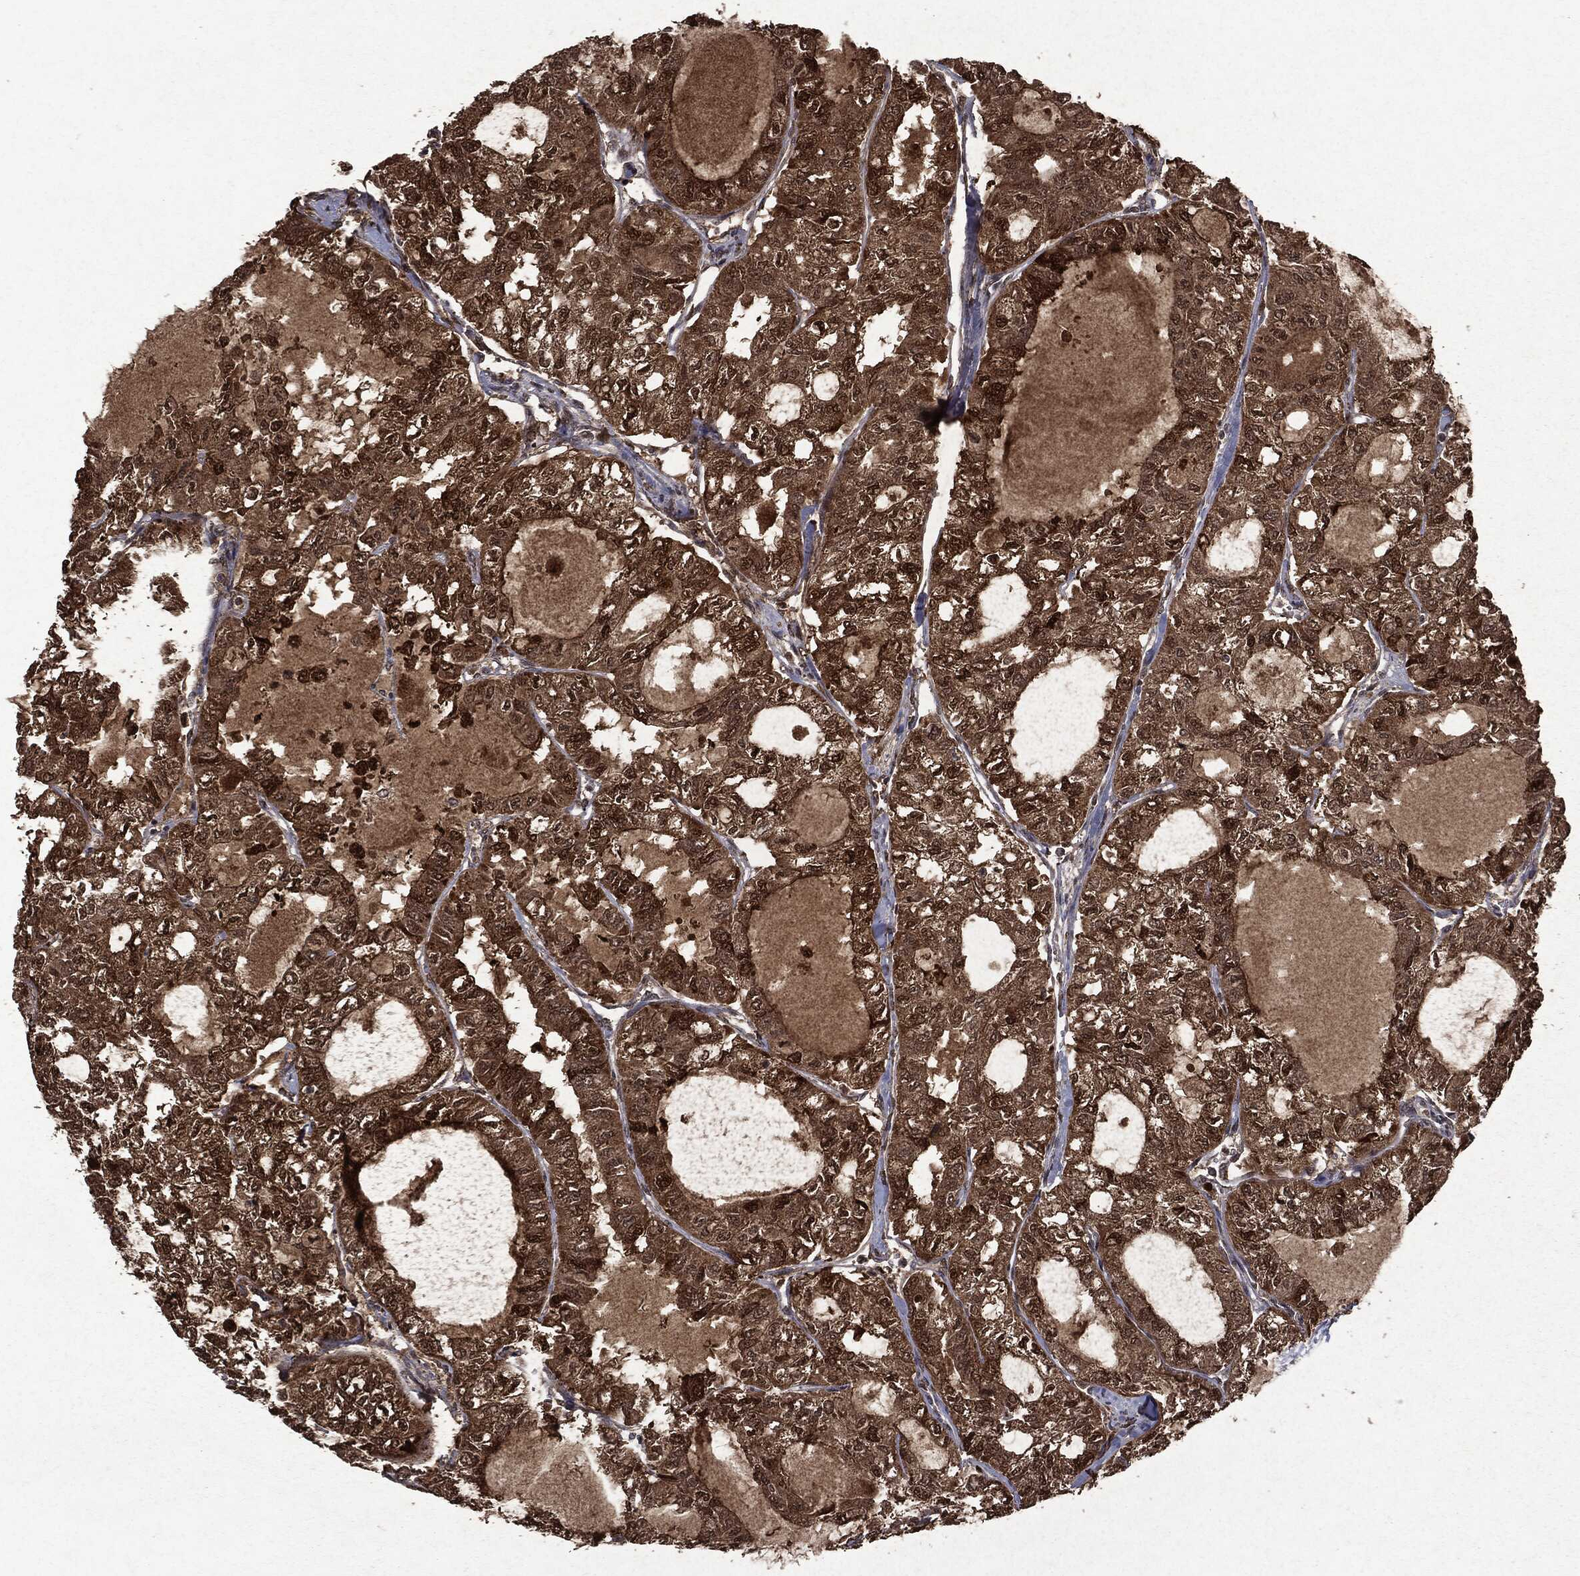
{"staining": {"intensity": "strong", "quantity": ">75%", "location": "cytoplasmic/membranous"}, "tissue": "thyroid cancer", "cell_type": "Tumor cells", "image_type": "cancer", "snomed": [{"axis": "morphology", "description": "Follicular adenoma carcinoma, NOS"}, {"axis": "topography", "description": "Thyroid gland"}], "caption": "Strong cytoplasmic/membranous expression for a protein is appreciated in approximately >75% of tumor cells of thyroid cancer using immunohistochemistry (IHC).", "gene": "PEBP1", "patient": {"sex": "male", "age": 75}}